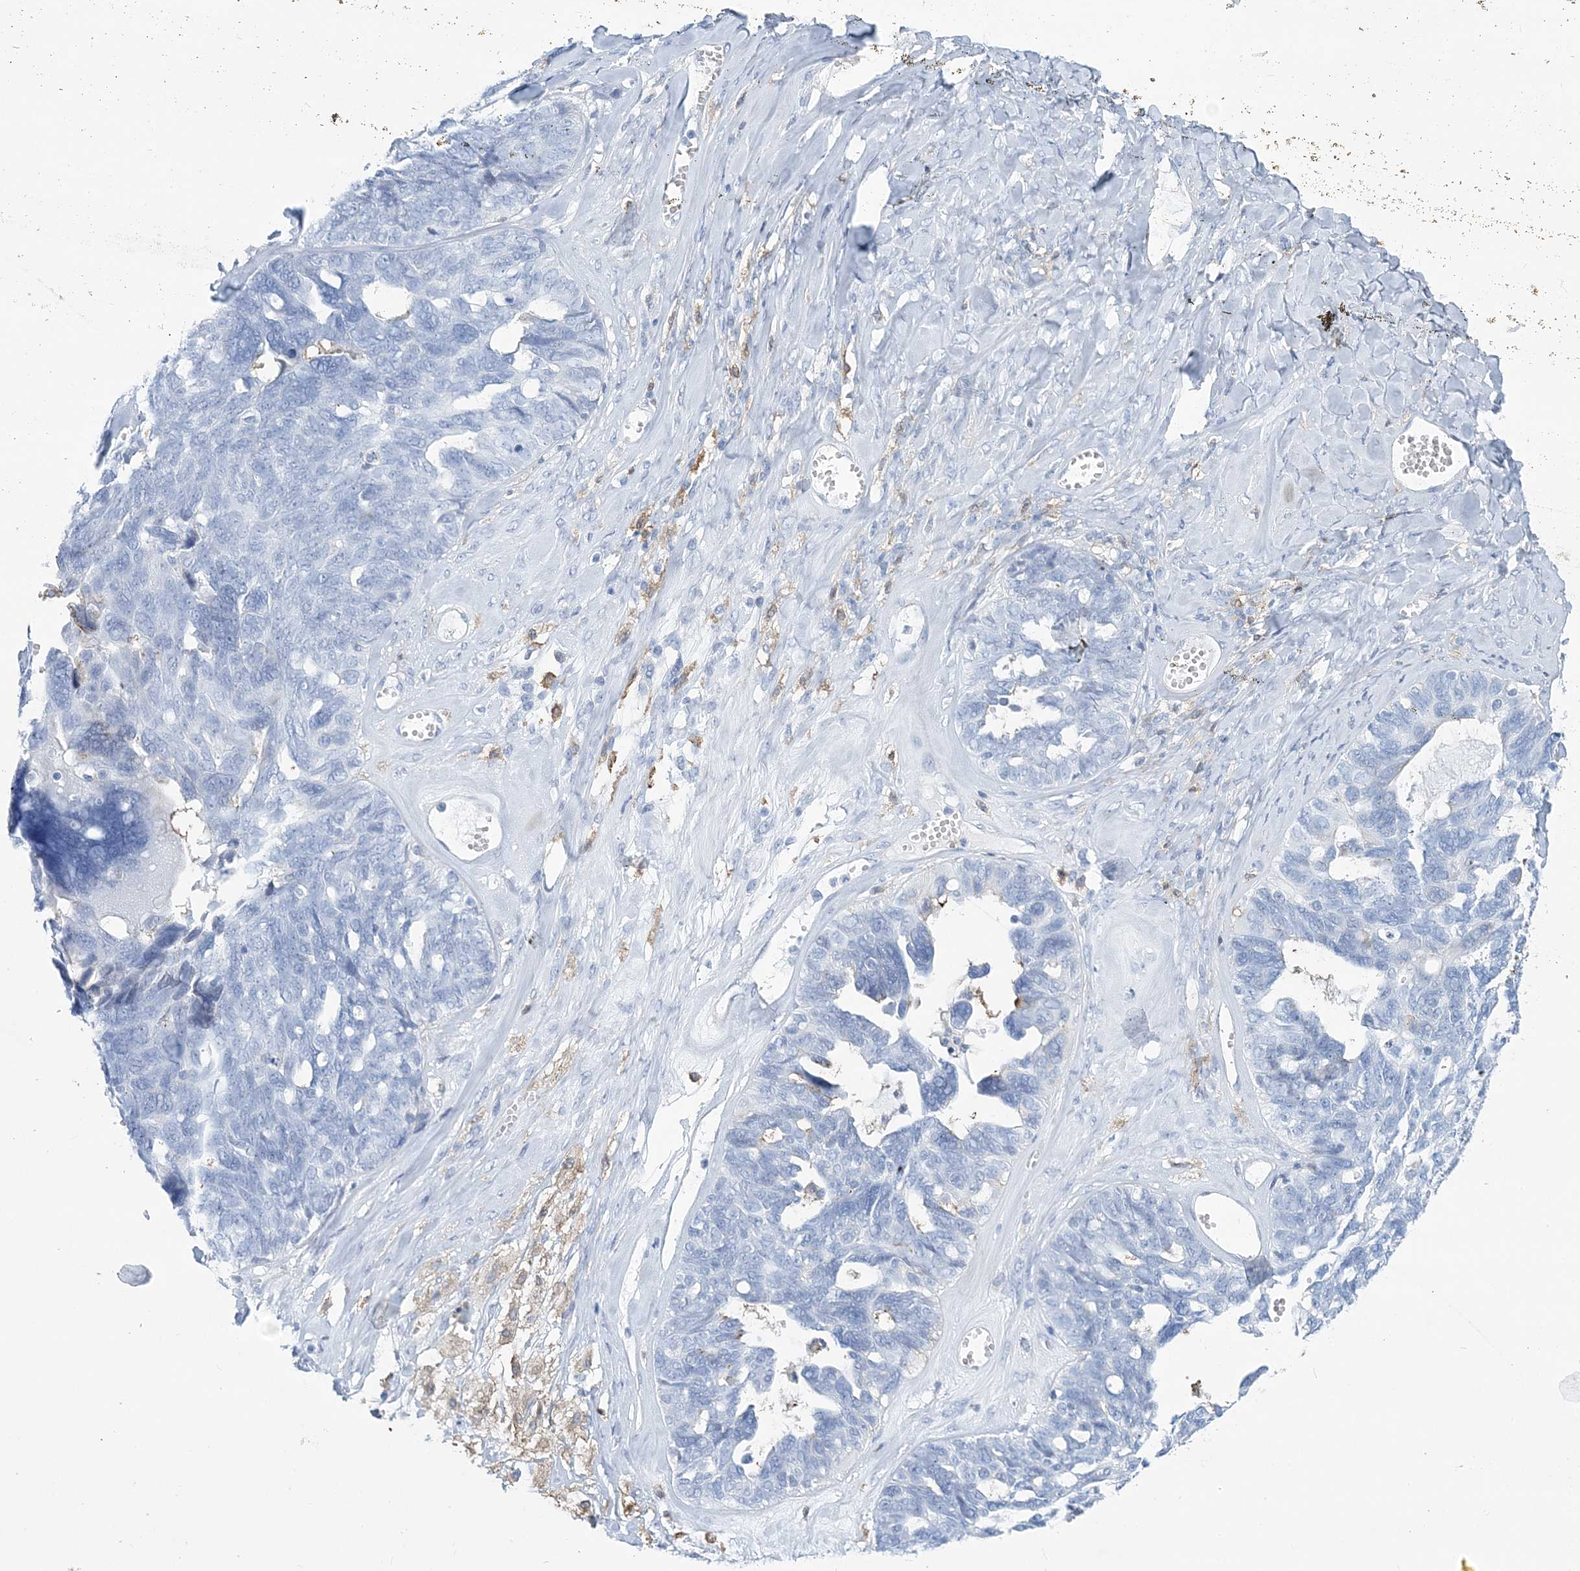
{"staining": {"intensity": "negative", "quantity": "none", "location": "none"}, "tissue": "ovarian cancer", "cell_type": "Tumor cells", "image_type": "cancer", "snomed": [{"axis": "morphology", "description": "Cystadenocarcinoma, serous, NOS"}, {"axis": "topography", "description": "Ovary"}], "caption": "Immunohistochemistry (IHC) of ovarian serous cystadenocarcinoma displays no expression in tumor cells.", "gene": "NKX6-1", "patient": {"sex": "female", "age": 79}}